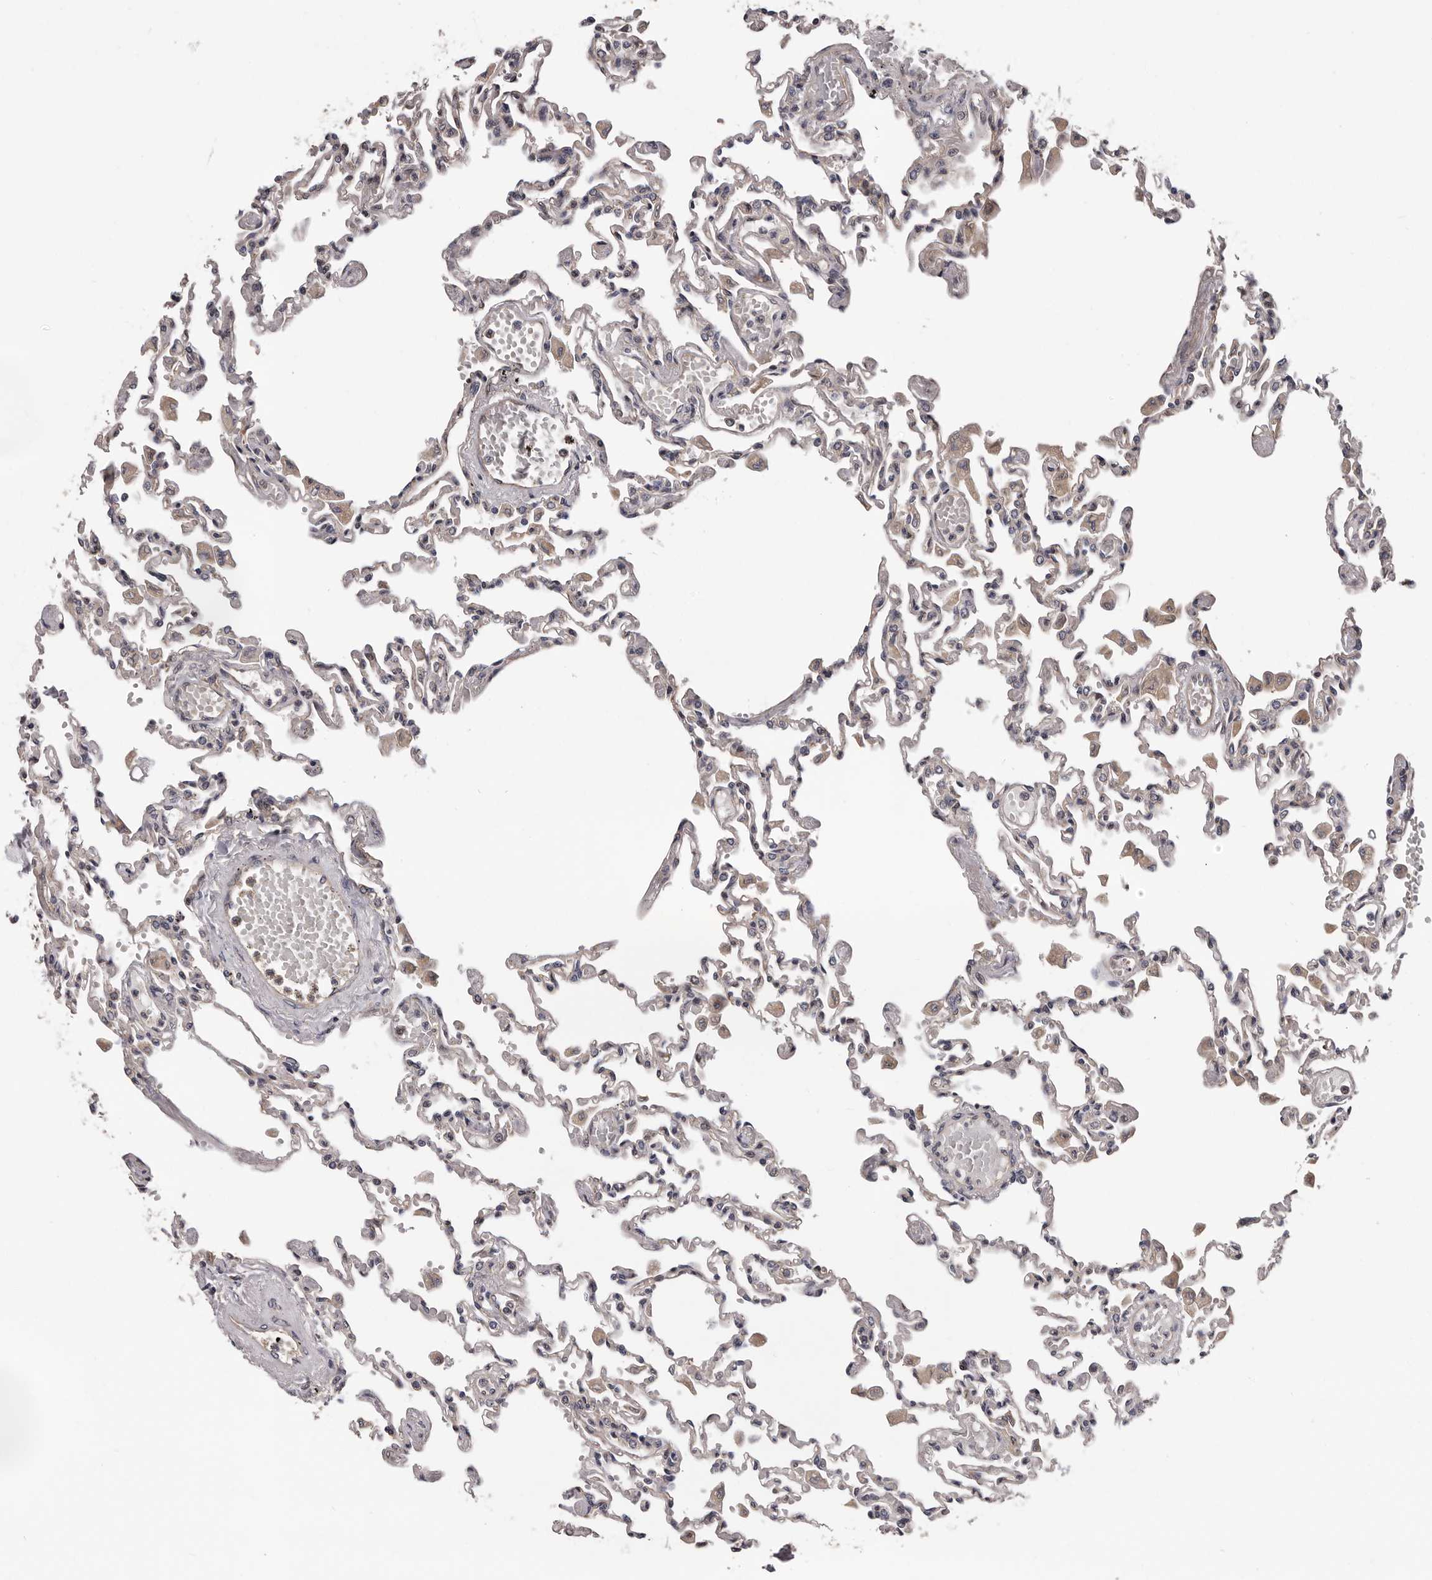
{"staining": {"intensity": "negative", "quantity": "none", "location": "none"}, "tissue": "lung", "cell_type": "Alveolar cells", "image_type": "normal", "snomed": [{"axis": "morphology", "description": "Normal tissue, NOS"}, {"axis": "topography", "description": "Bronchus"}, {"axis": "topography", "description": "Lung"}], "caption": "DAB (3,3'-diaminobenzidine) immunohistochemical staining of unremarkable lung reveals no significant expression in alveolar cells.", "gene": "VPS37A", "patient": {"sex": "female", "age": 49}}